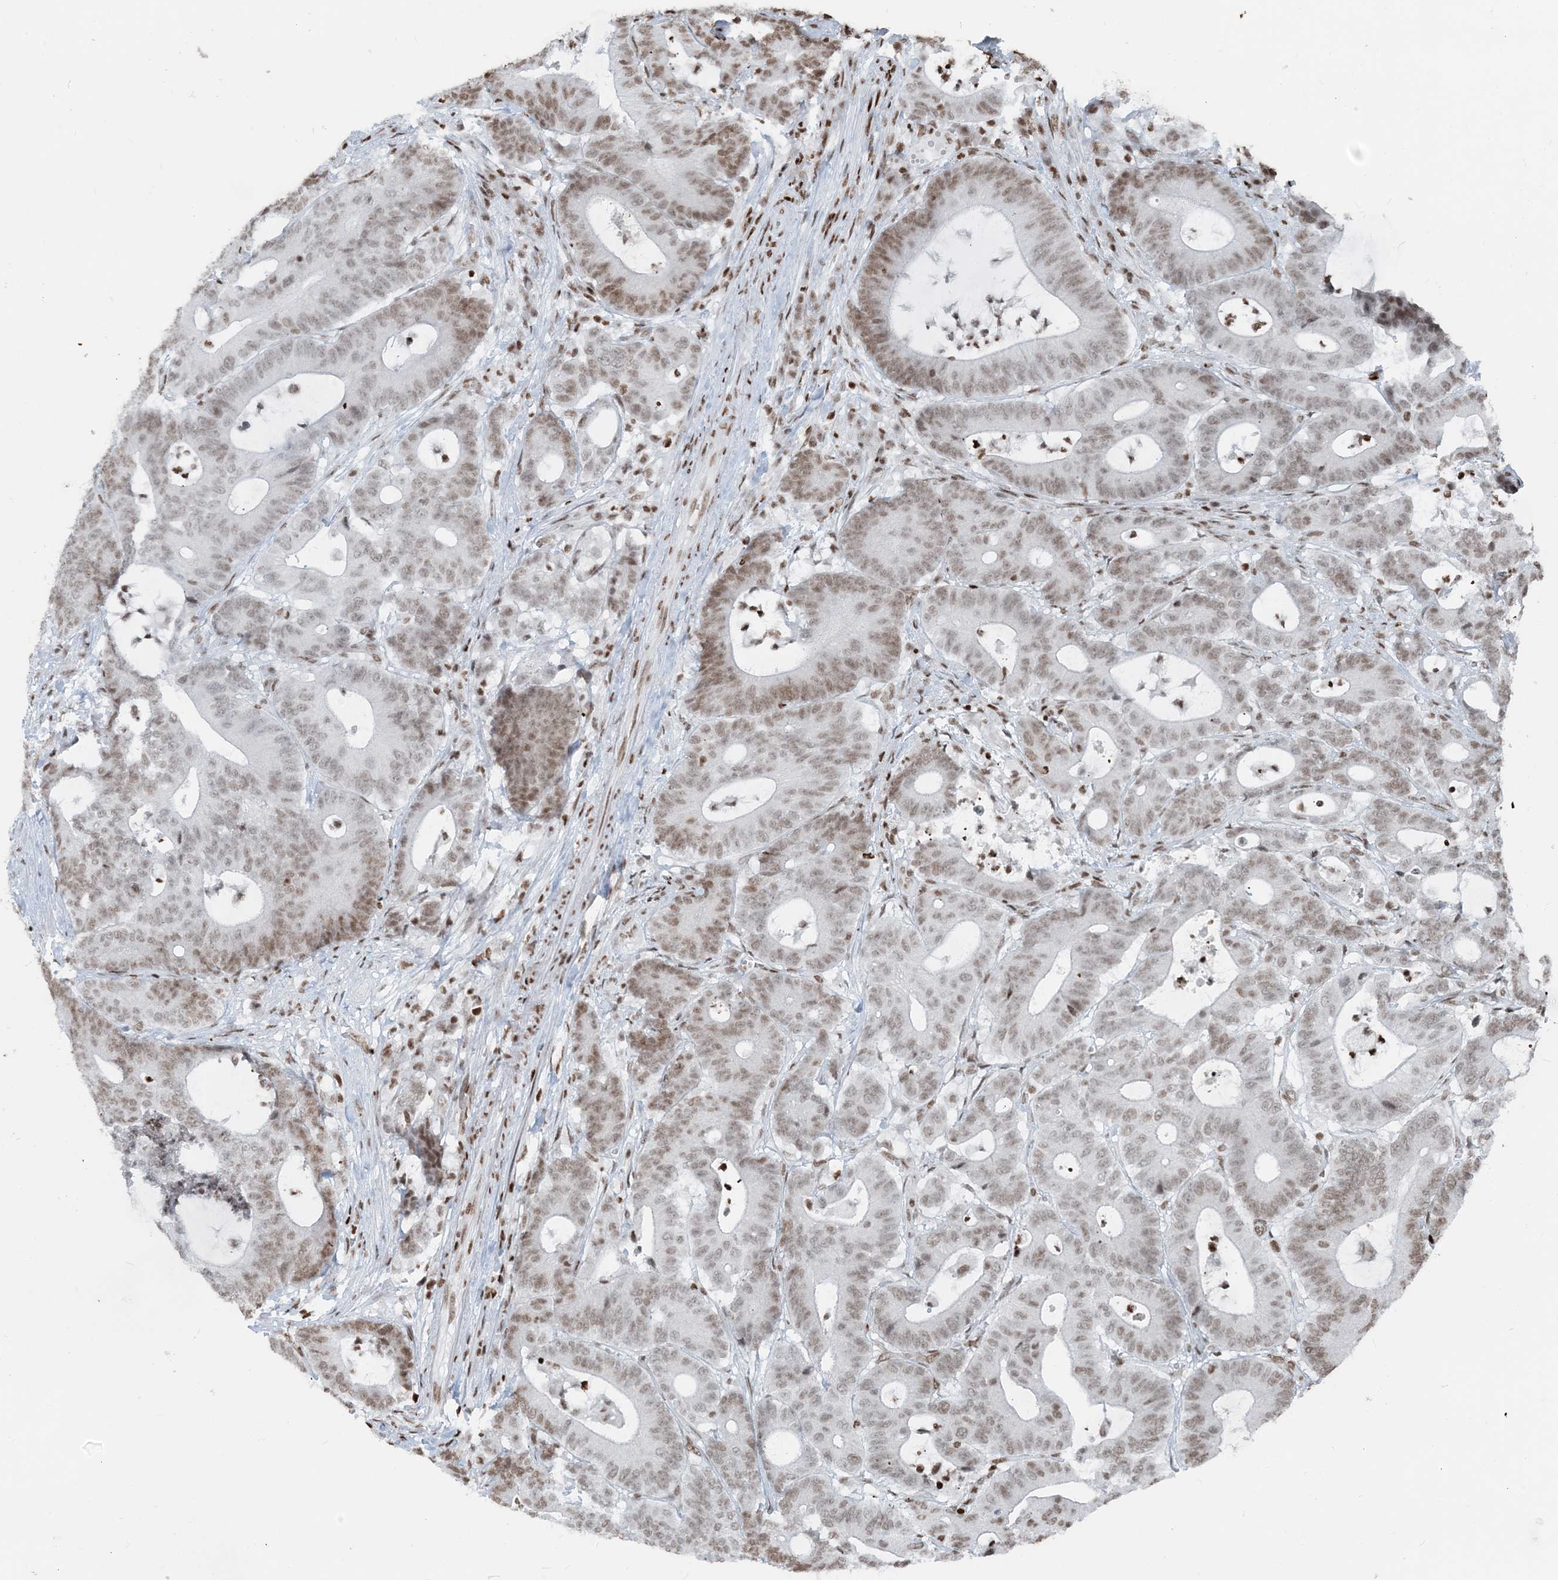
{"staining": {"intensity": "moderate", "quantity": ">75%", "location": "nuclear"}, "tissue": "colorectal cancer", "cell_type": "Tumor cells", "image_type": "cancer", "snomed": [{"axis": "morphology", "description": "Adenocarcinoma, NOS"}, {"axis": "topography", "description": "Colon"}], "caption": "About >75% of tumor cells in colorectal adenocarcinoma reveal moderate nuclear protein positivity as visualized by brown immunohistochemical staining.", "gene": "H3-3B", "patient": {"sex": "female", "age": 84}}